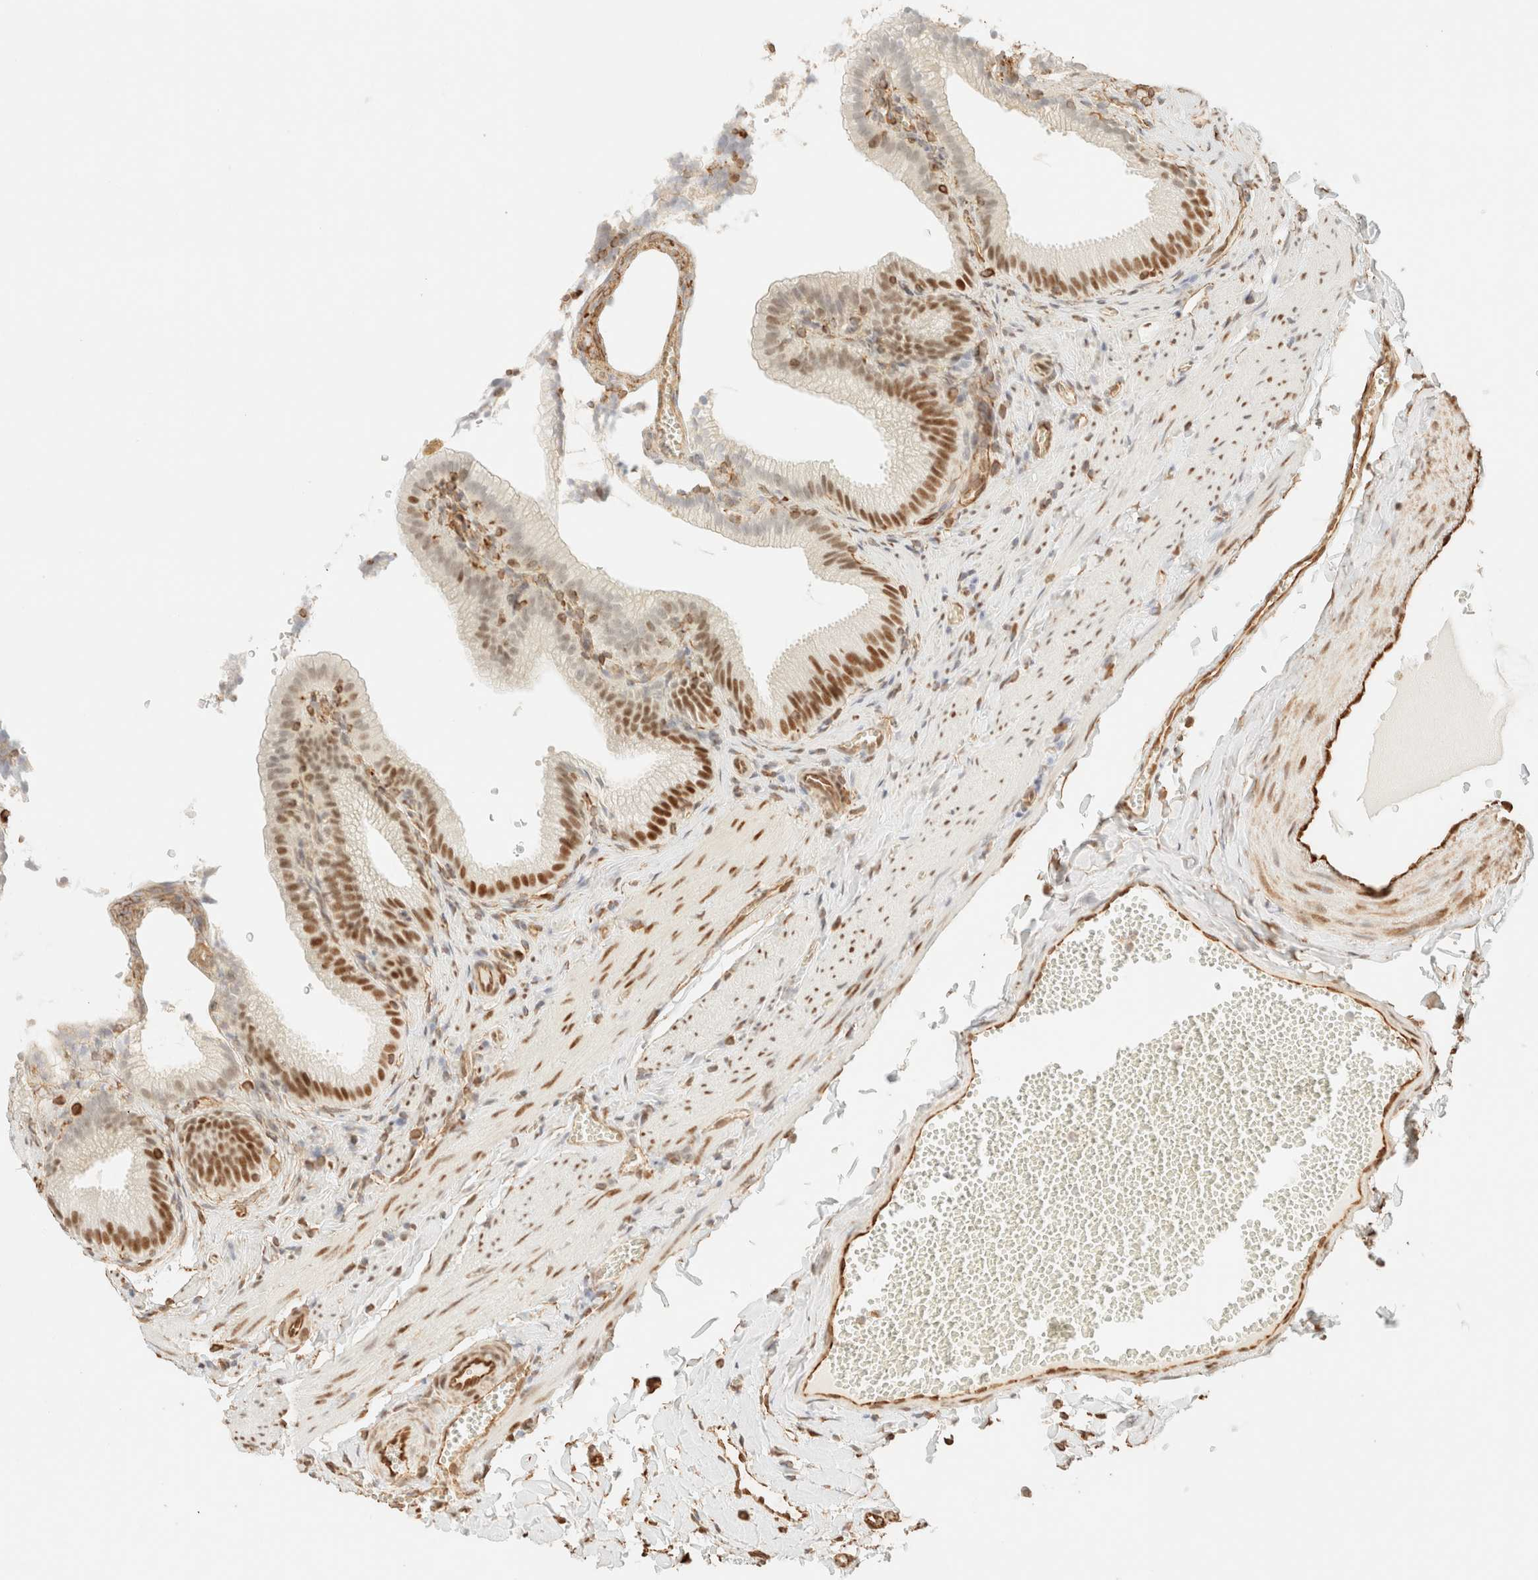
{"staining": {"intensity": "strong", "quantity": ">75%", "location": "nuclear"}, "tissue": "gallbladder", "cell_type": "Glandular cells", "image_type": "normal", "snomed": [{"axis": "morphology", "description": "Normal tissue, NOS"}, {"axis": "topography", "description": "Gallbladder"}], "caption": "High-power microscopy captured an immunohistochemistry (IHC) image of benign gallbladder, revealing strong nuclear positivity in about >75% of glandular cells. (Stains: DAB (3,3'-diaminobenzidine) in brown, nuclei in blue, Microscopy: brightfield microscopy at high magnification).", "gene": "ZSCAN18", "patient": {"sex": "male", "age": 38}}